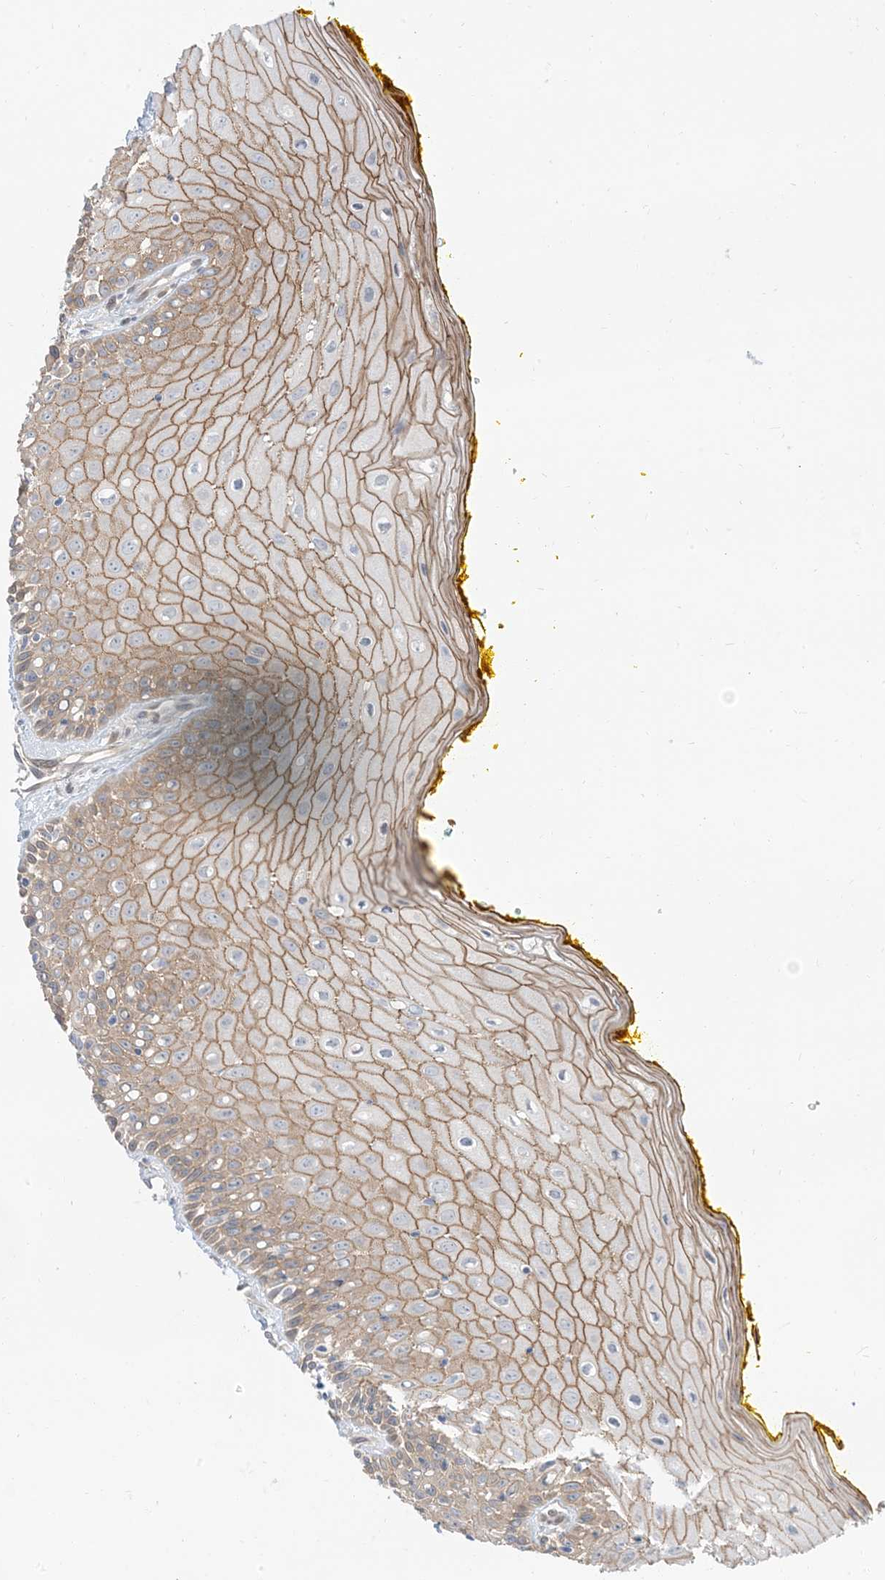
{"staining": {"intensity": "moderate", "quantity": ">75%", "location": "cytoplasmic/membranous"}, "tissue": "oral mucosa", "cell_type": "Squamous epithelial cells", "image_type": "normal", "snomed": [{"axis": "morphology", "description": "Normal tissue, NOS"}, {"axis": "morphology", "description": "Squamous cell carcinoma, NOS"}, {"axis": "topography", "description": "Oral tissue"}, {"axis": "topography", "description": "Head-Neck"}], "caption": "Immunohistochemistry (IHC) of benign oral mucosa demonstrates medium levels of moderate cytoplasmic/membranous staining in approximately >75% of squamous epithelial cells.", "gene": "RIN1", "patient": {"sex": "female", "age": 70}}